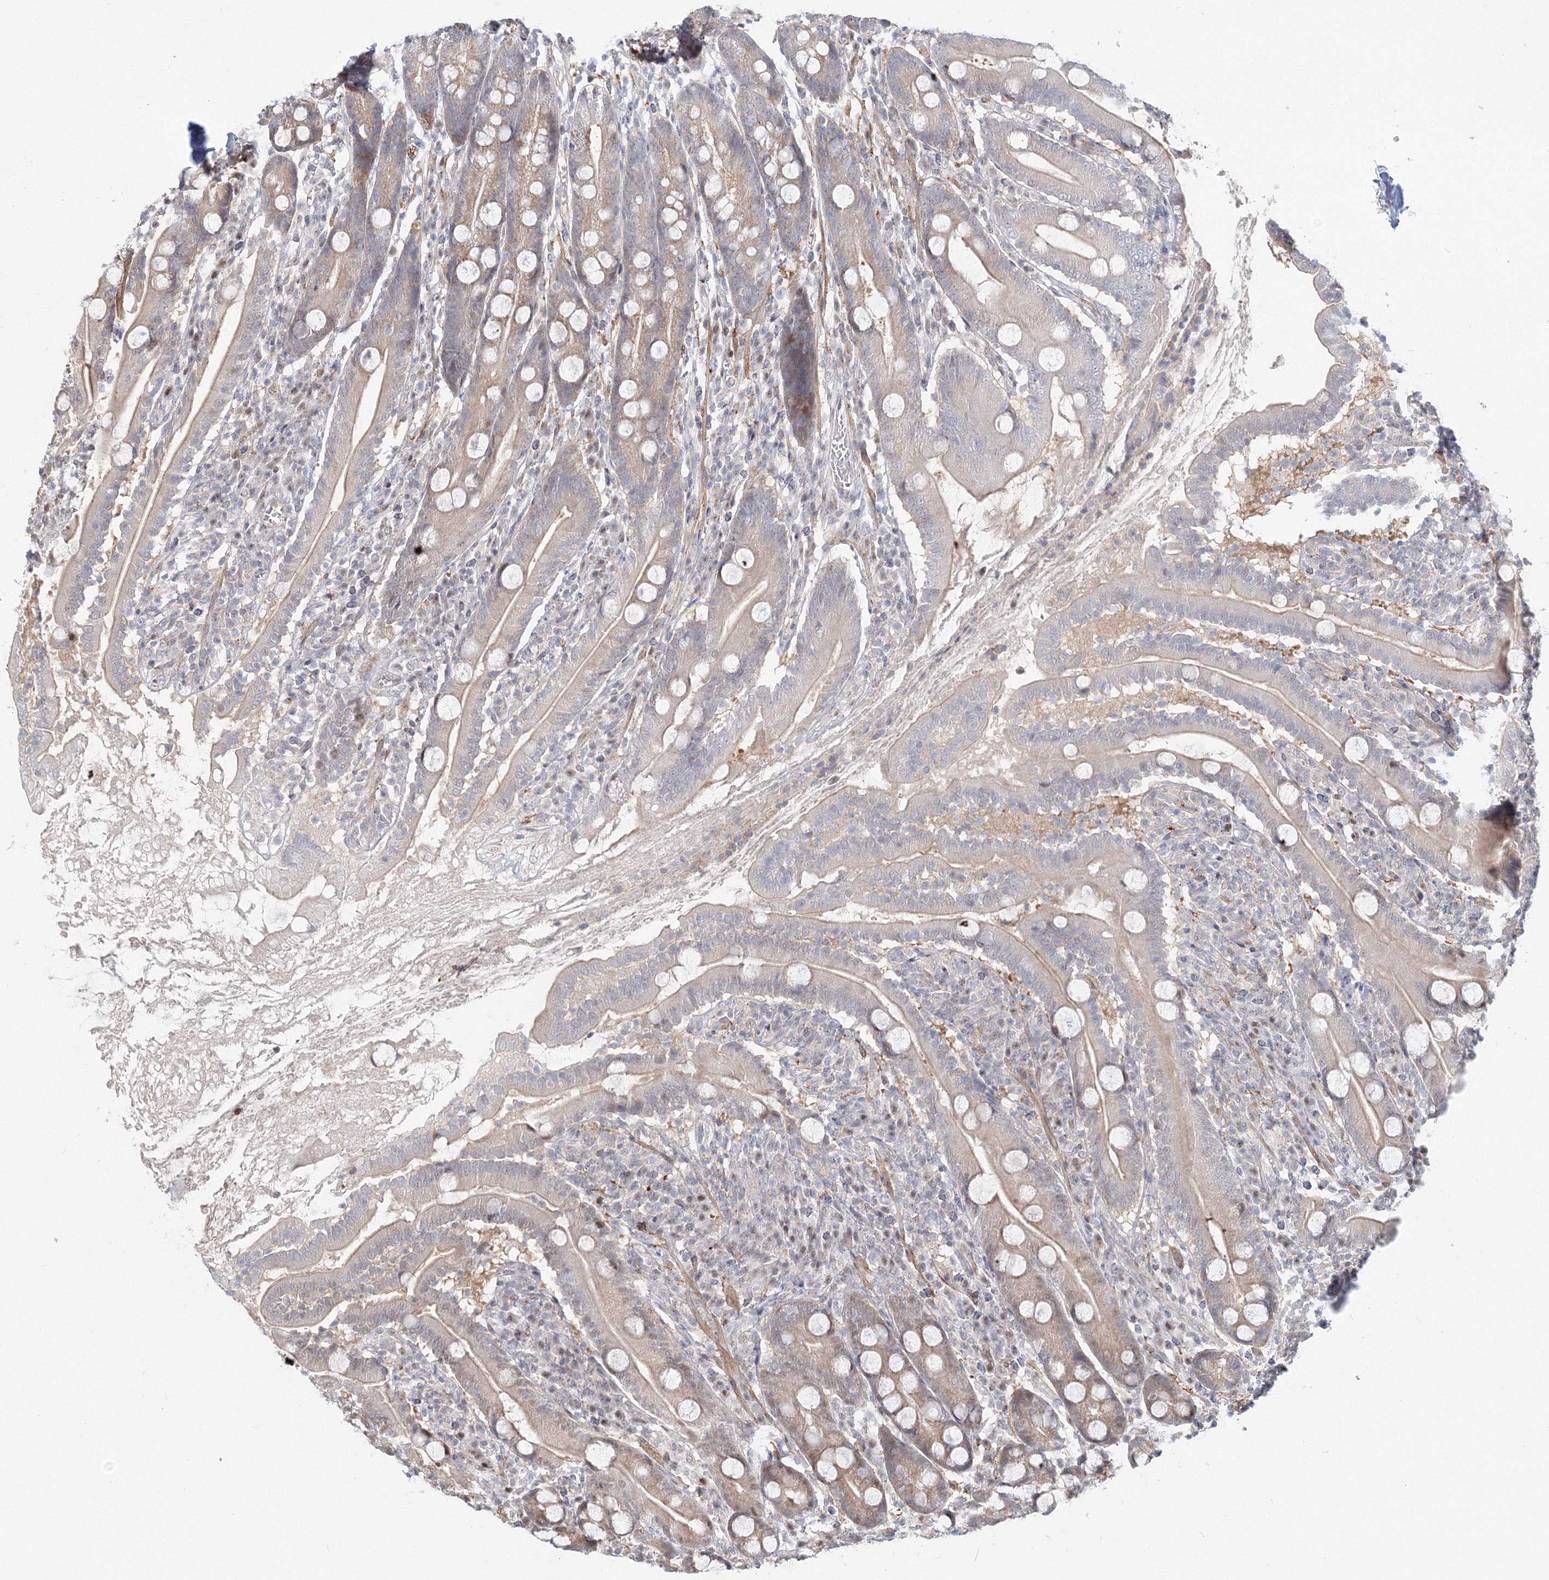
{"staining": {"intensity": "moderate", "quantity": "<25%", "location": "cytoplasmic/membranous,nuclear"}, "tissue": "duodenum", "cell_type": "Glandular cells", "image_type": "normal", "snomed": [{"axis": "morphology", "description": "Normal tissue, NOS"}, {"axis": "topography", "description": "Duodenum"}], "caption": "A high-resolution image shows immunohistochemistry (IHC) staining of unremarkable duodenum, which exhibits moderate cytoplasmic/membranous,nuclear staining in about <25% of glandular cells. Using DAB (brown) and hematoxylin (blue) stains, captured at high magnification using brightfield microscopy.", "gene": "ARHGAP21", "patient": {"sex": "male", "age": 35}}